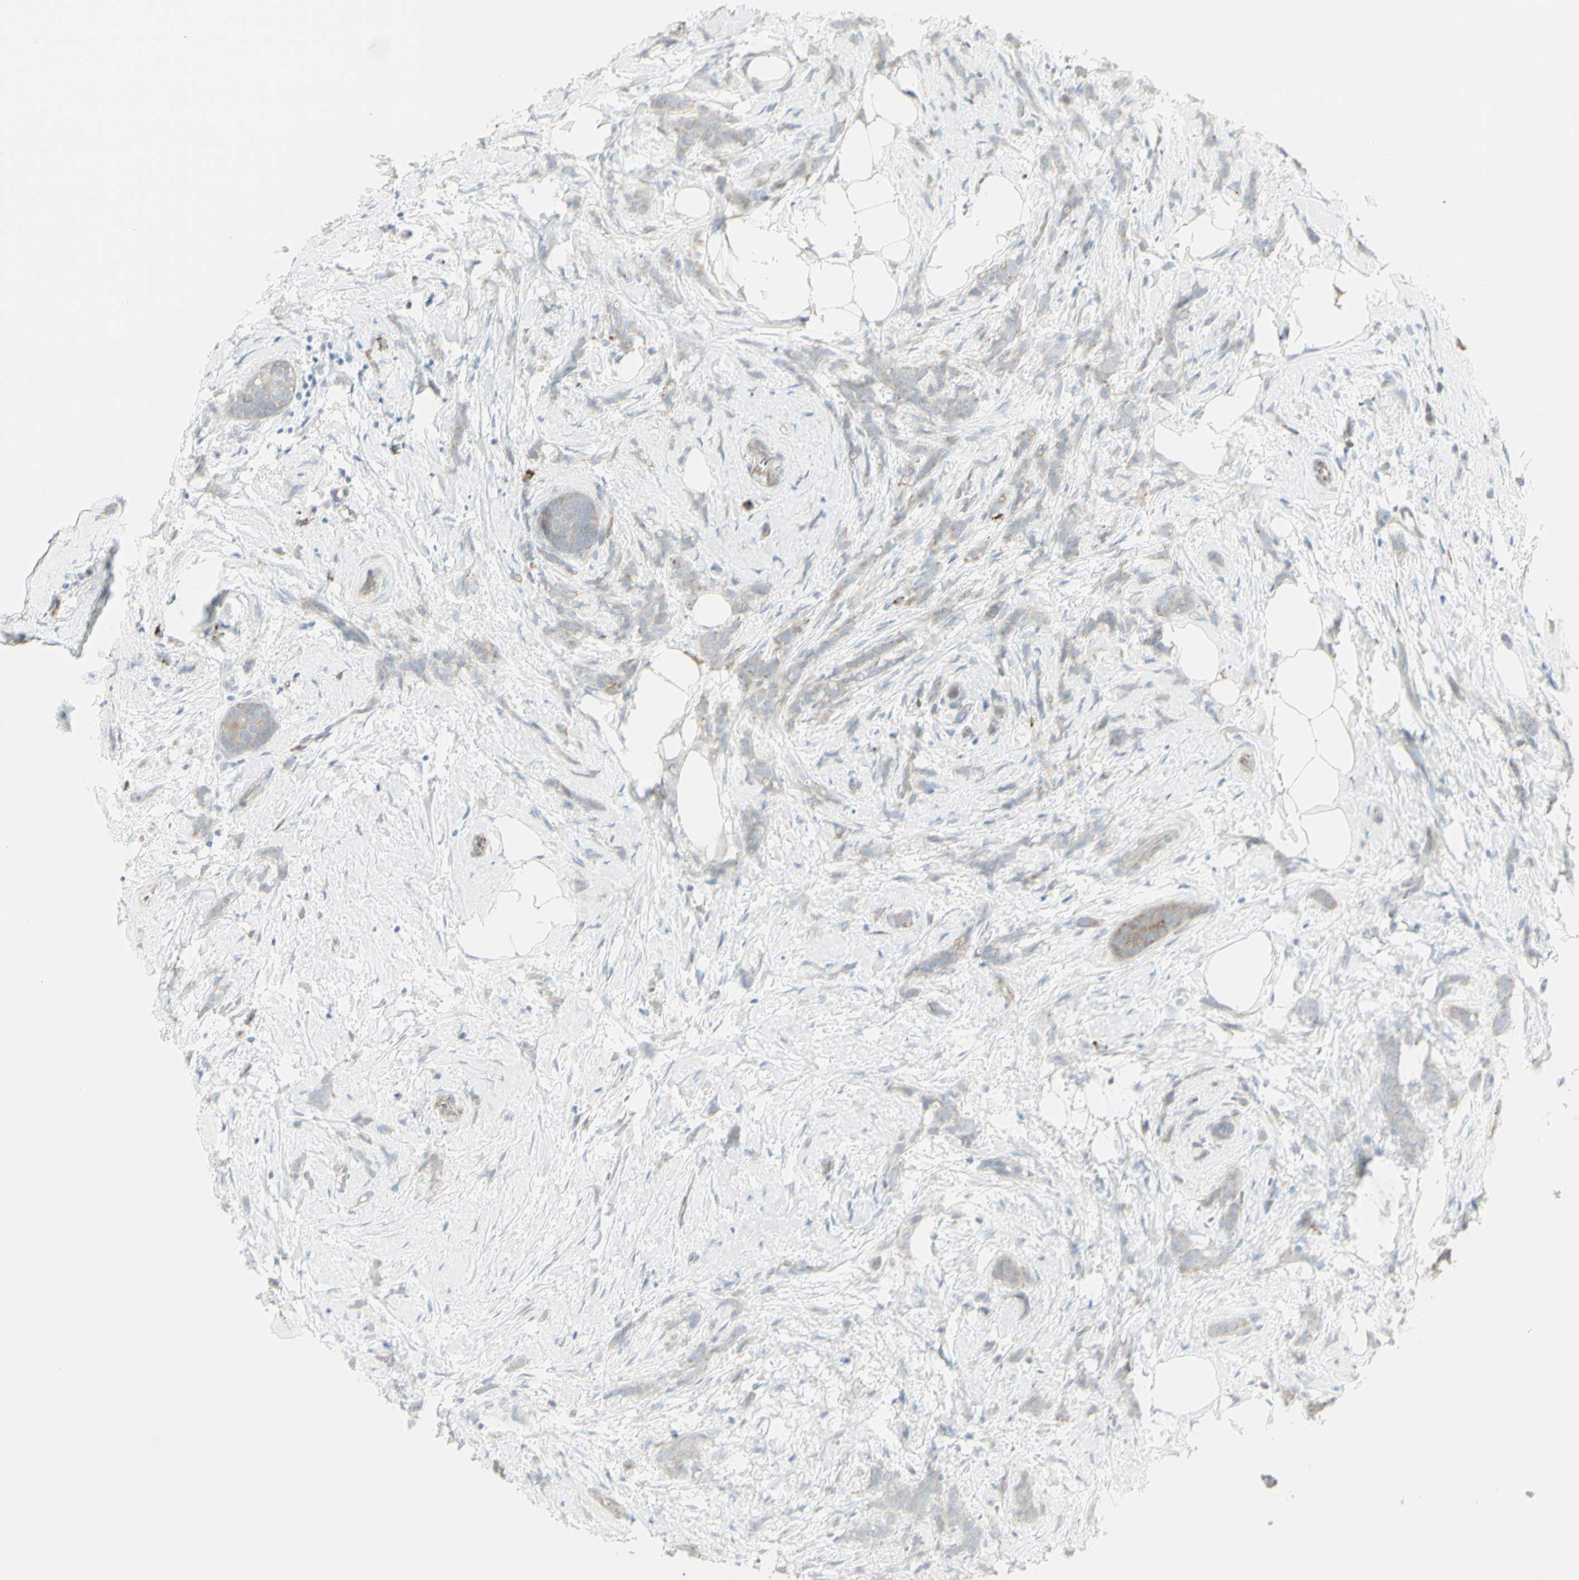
{"staining": {"intensity": "weak", "quantity": "25%-75%", "location": "cytoplasmic/membranous"}, "tissue": "breast cancer", "cell_type": "Tumor cells", "image_type": "cancer", "snomed": [{"axis": "morphology", "description": "Lobular carcinoma, in situ"}, {"axis": "morphology", "description": "Lobular carcinoma"}, {"axis": "topography", "description": "Breast"}], "caption": "Protein staining displays weak cytoplasmic/membranous expression in about 25%-75% of tumor cells in breast cancer (lobular carcinoma). (Brightfield microscopy of DAB IHC at high magnification).", "gene": "NDST4", "patient": {"sex": "female", "age": 41}}